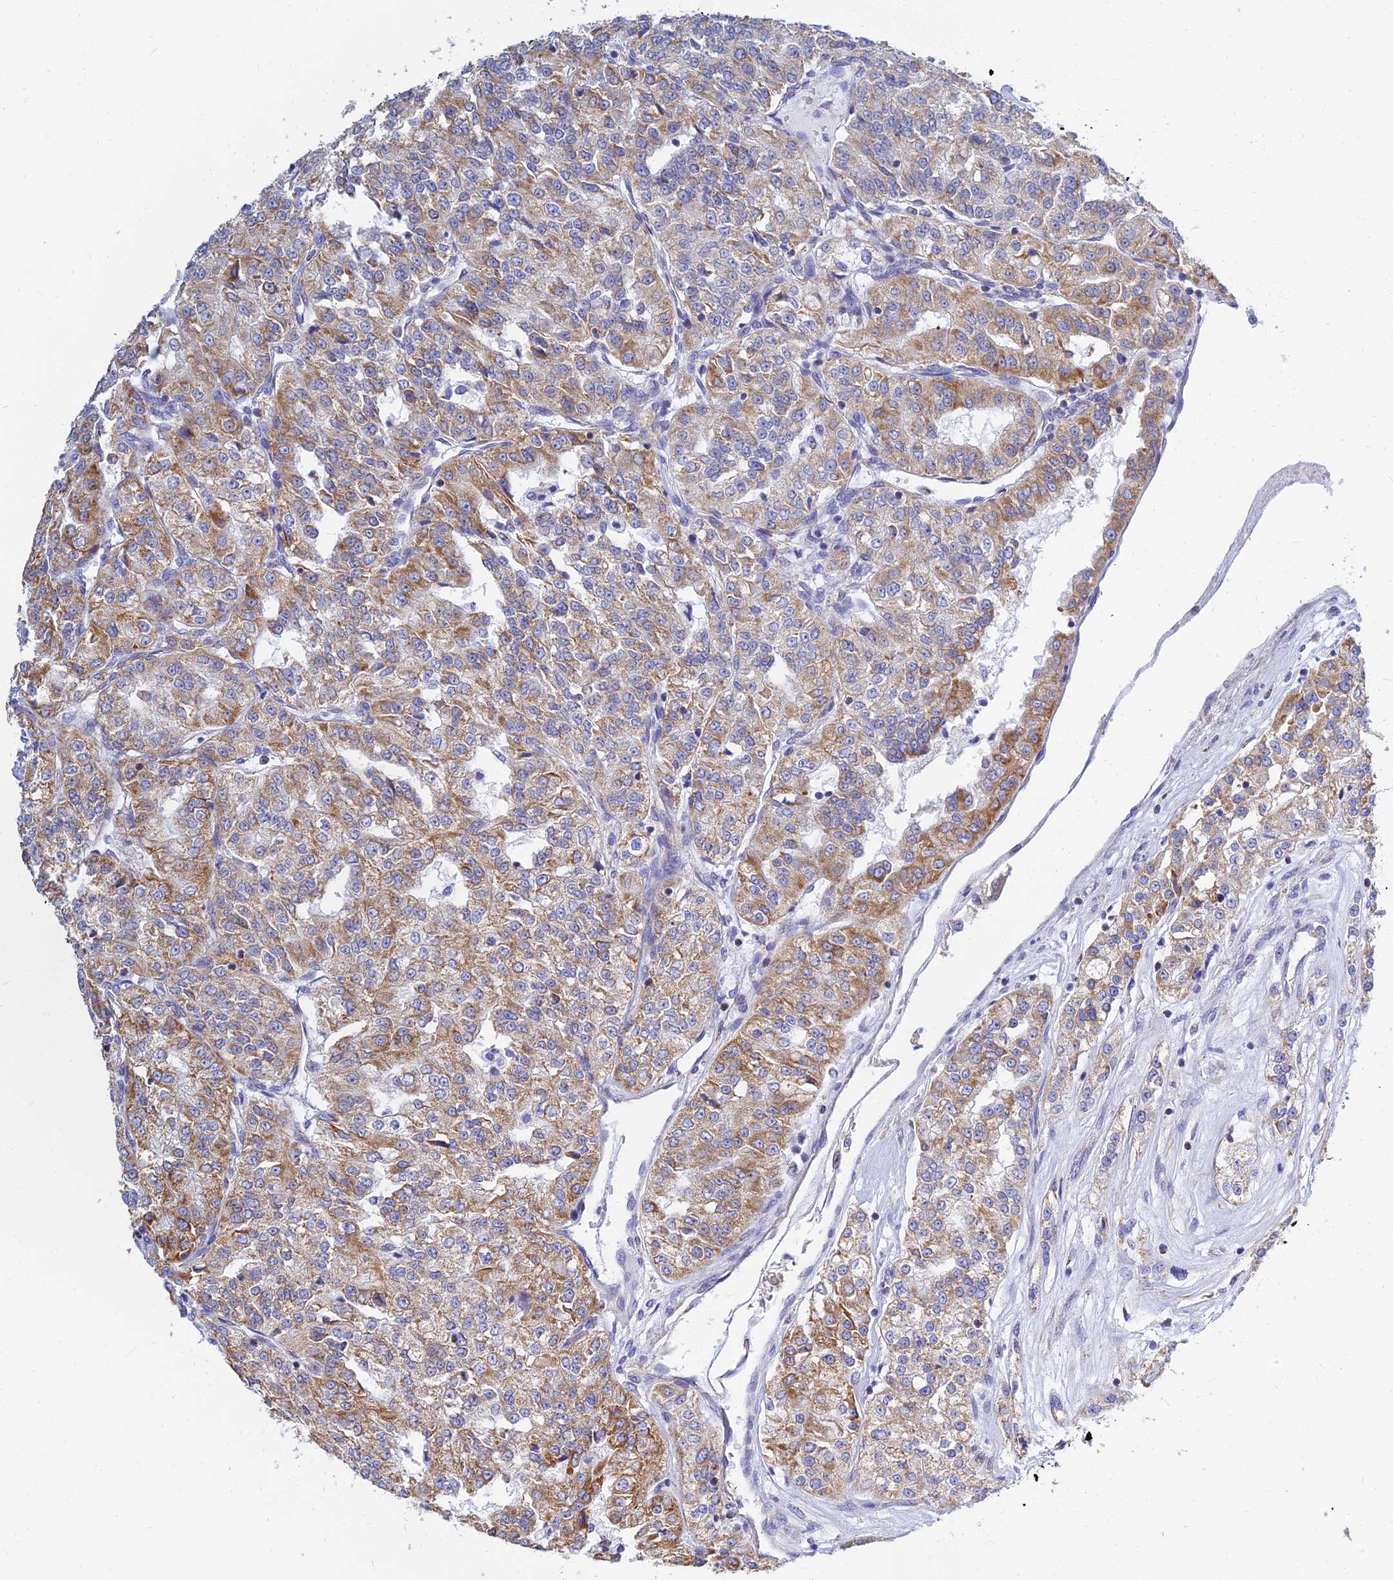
{"staining": {"intensity": "moderate", "quantity": ">75%", "location": "cytoplasmic/membranous"}, "tissue": "renal cancer", "cell_type": "Tumor cells", "image_type": "cancer", "snomed": [{"axis": "morphology", "description": "Adenocarcinoma, NOS"}, {"axis": "topography", "description": "Kidney"}], "caption": "Adenocarcinoma (renal) tissue exhibits moderate cytoplasmic/membranous positivity in about >75% of tumor cells", "gene": "MGST1", "patient": {"sex": "female", "age": 63}}